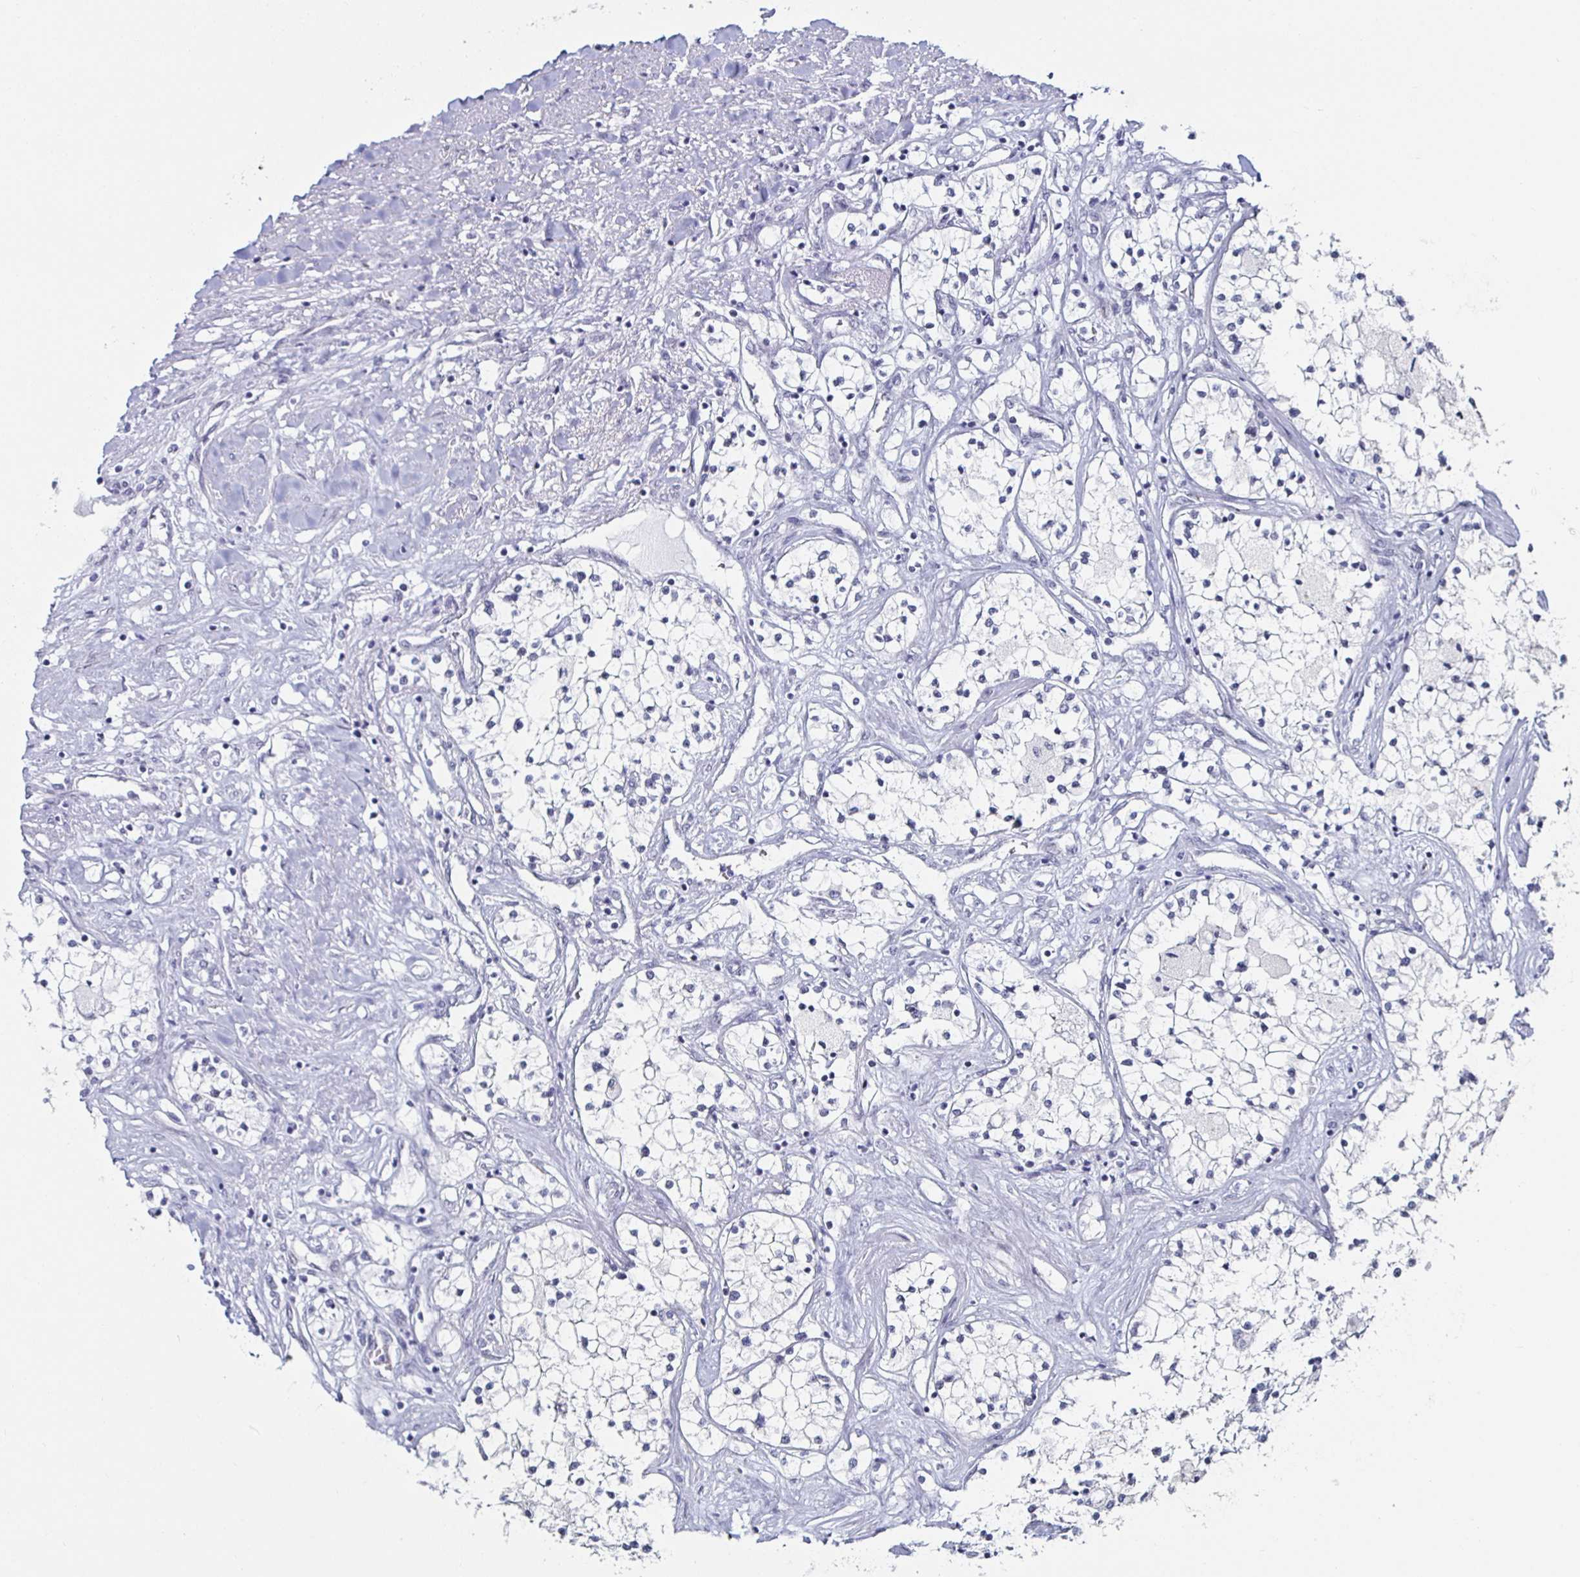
{"staining": {"intensity": "negative", "quantity": "none", "location": "none"}, "tissue": "renal cancer", "cell_type": "Tumor cells", "image_type": "cancer", "snomed": [{"axis": "morphology", "description": "Adenocarcinoma, NOS"}, {"axis": "topography", "description": "Kidney"}], "caption": "DAB (3,3'-diaminobenzidine) immunohistochemical staining of human adenocarcinoma (renal) demonstrates no significant expression in tumor cells. (Immunohistochemistry, brightfield microscopy, high magnification).", "gene": "KRT4", "patient": {"sex": "male", "age": 68}}